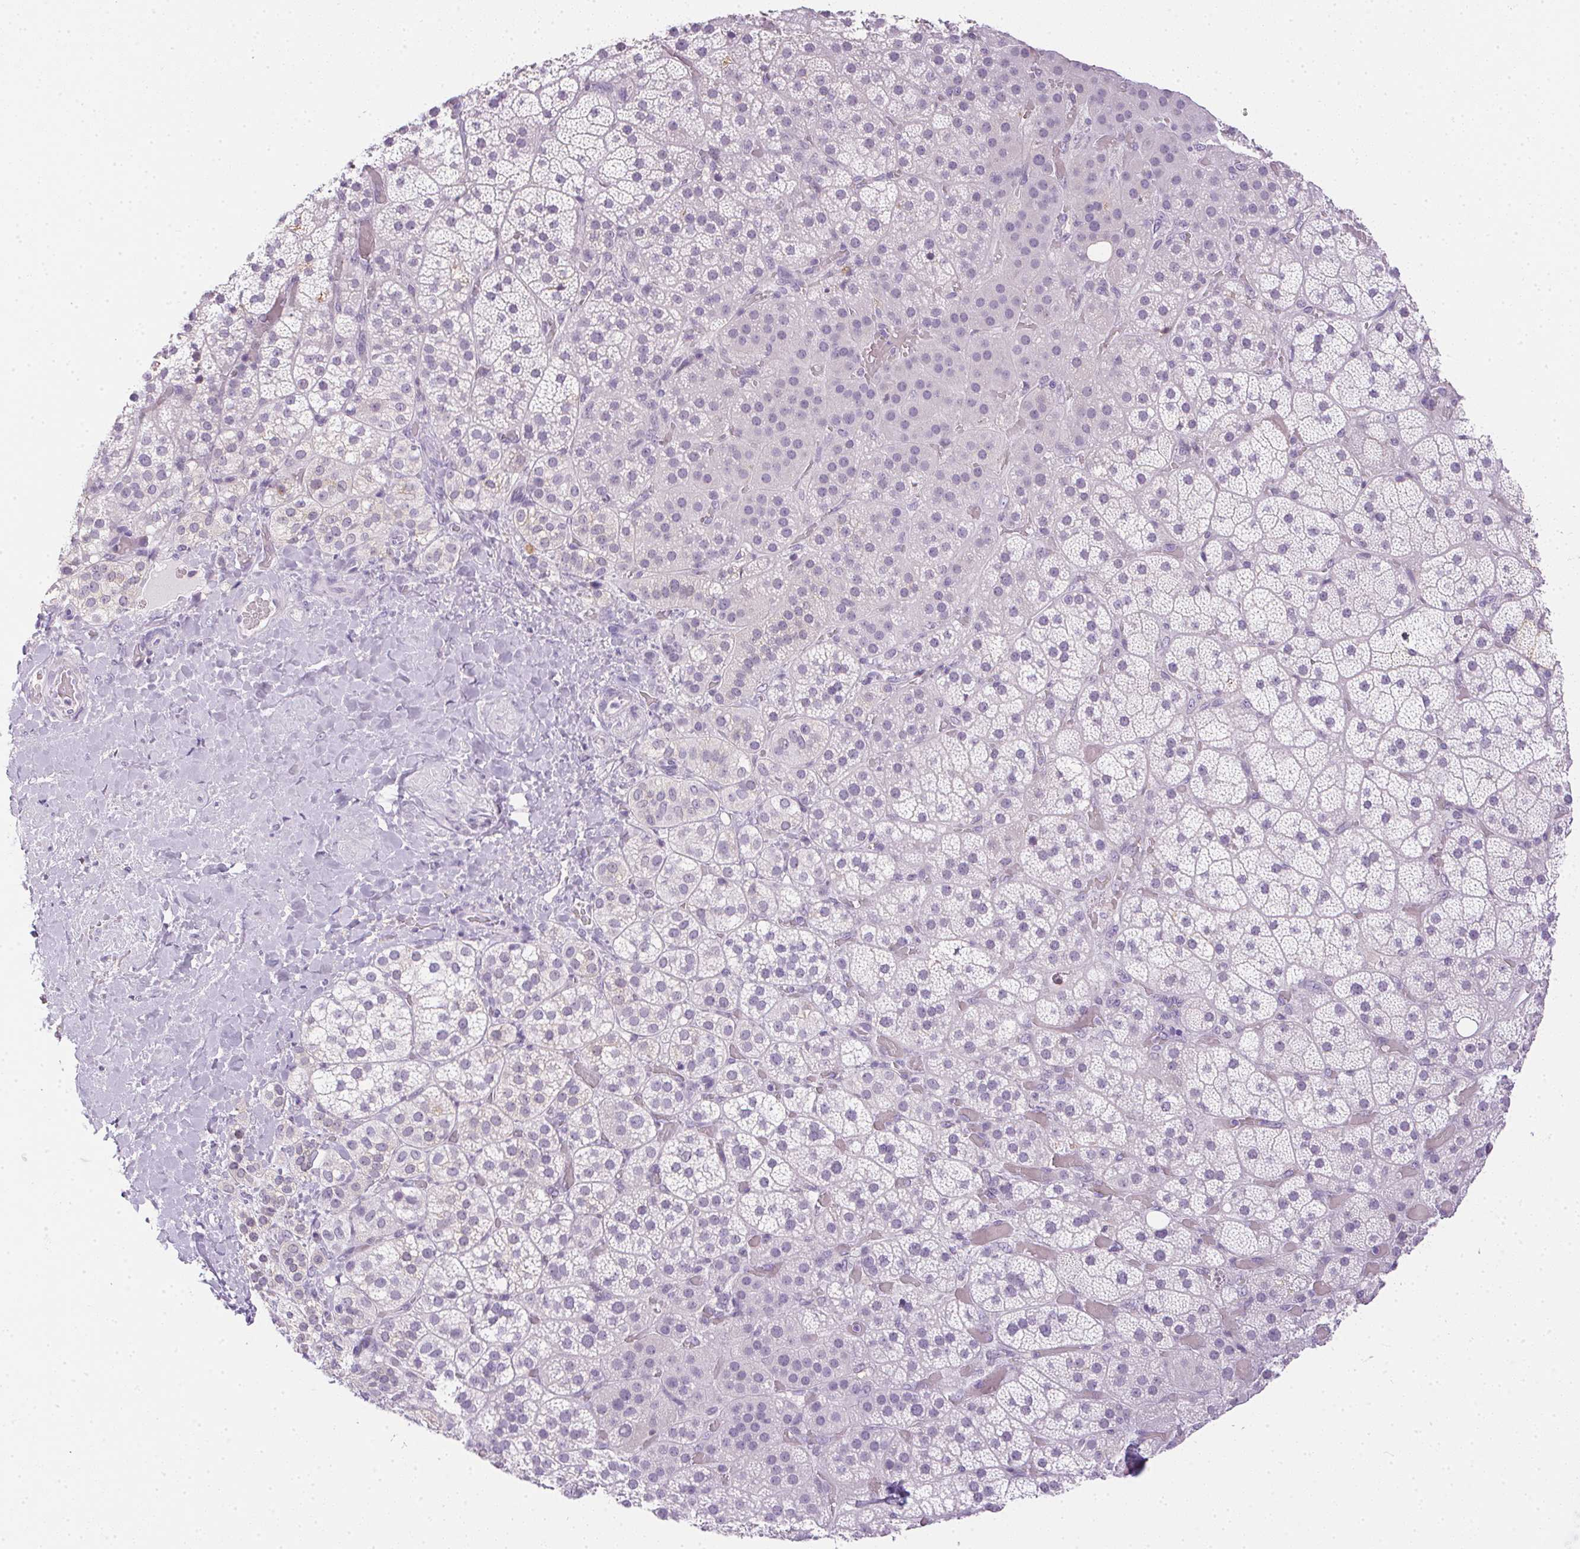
{"staining": {"intensity": "negative", "quantity": "none", "location": "none"}, "tissue": "adrenal gland", "cell_type": "Glandular cells", "image_type": "normal", "snomed": [{"axis": "morphology", "description": "Normal tissue, NOS"}, {"axis": "topography", "description": "Adrenal gland"}], "caption": "This image is of benign adrenal gland stained with immunohistochemistry to label a protein in brown with the nuclei are counter-stained blue. There is no staining in glandular cells. The staining was performed using DAB (3,3'-diaminobenzidine) to visualize the protein expression in brown, while the nuclei were stained in blue with hematoxylin (Magnification: 20x).", "gene": "PRL", "patient": {"sex": "male", "age": 57}}